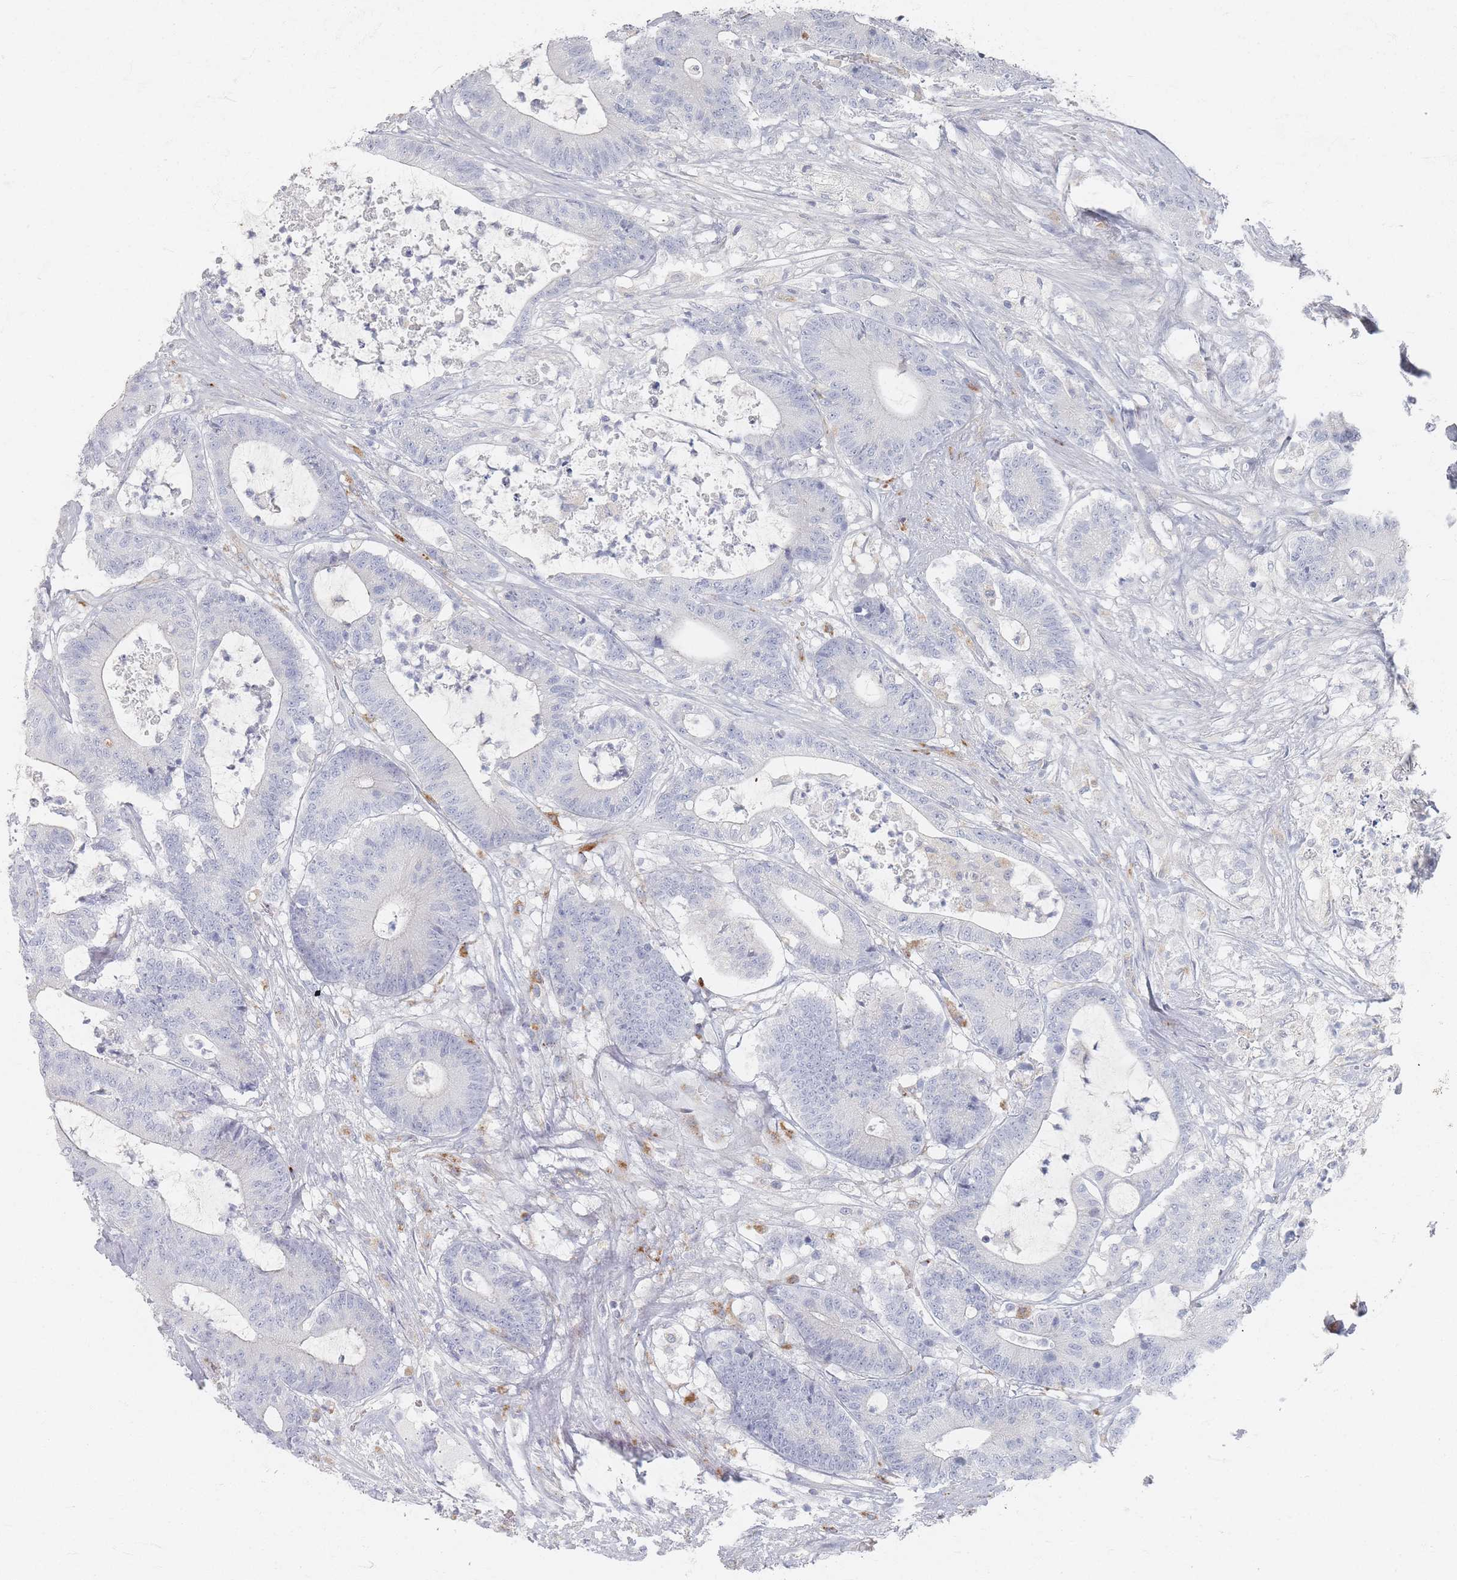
{"staining": {"intensity": "negative", "quantity": "none", "location": "none"}, "tissue": "colorectal cancer", "cell_type": "Tumor cells", "image_type": "cancer", "snomed": [{"axis": "morphology", "description": "Adenocarcinoma, NOS"}, {"axis": "topography", "description": "Colon"}], "caption": "An immunohistochemistry (IHC) image of colorectal cancer (adenocarcinoma) is shown. There is no staining in tumor cells of colorectal cancer (adenocarcinoma). The staining is performed using DAB (3,3'-diaminobenzidine) brown chromogen with nuclei counter-stained in using hematoxylin.", "gene": "SLC2A11", "patient": {"sex": "female", "age": 84}}